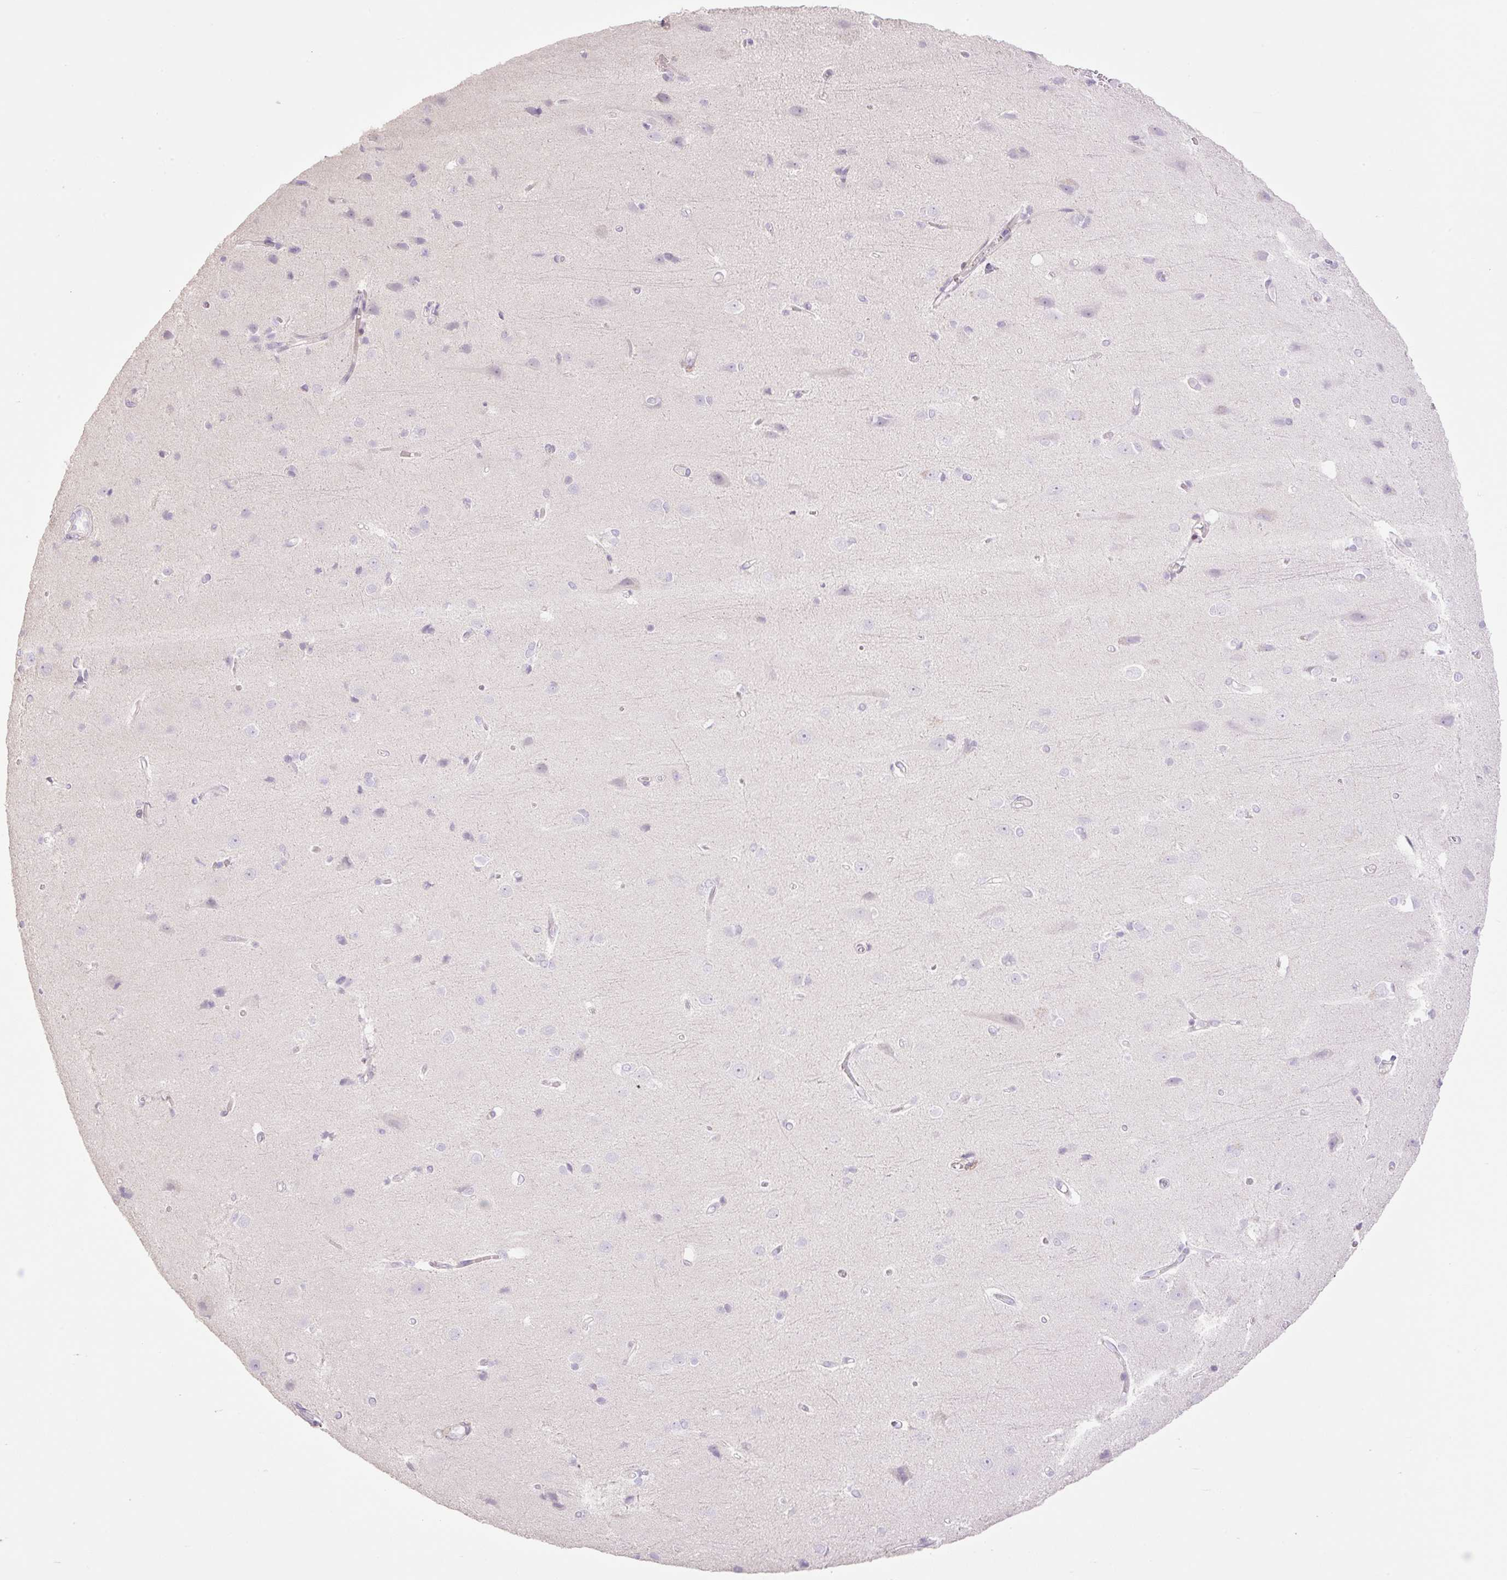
{"staining": {"intensity": "negative", "quantity": "none", "location": "none"}, "tissue": "cerebral cortex", "cell_type": "Endothelial cells", "image_type": "normal", "snomed": [{"axis": "morphology", "description": "Normal tissue, NOS"}, {"axis": "topography", "description": "Cerebral cortex"}], "caption": "This is an immunohistochemistry histopathology image of normal cerebral cortex. There is no positivity in endothelial cells.", "gene": "VPS25", "patient": {"sex": "male", "age": 37}}